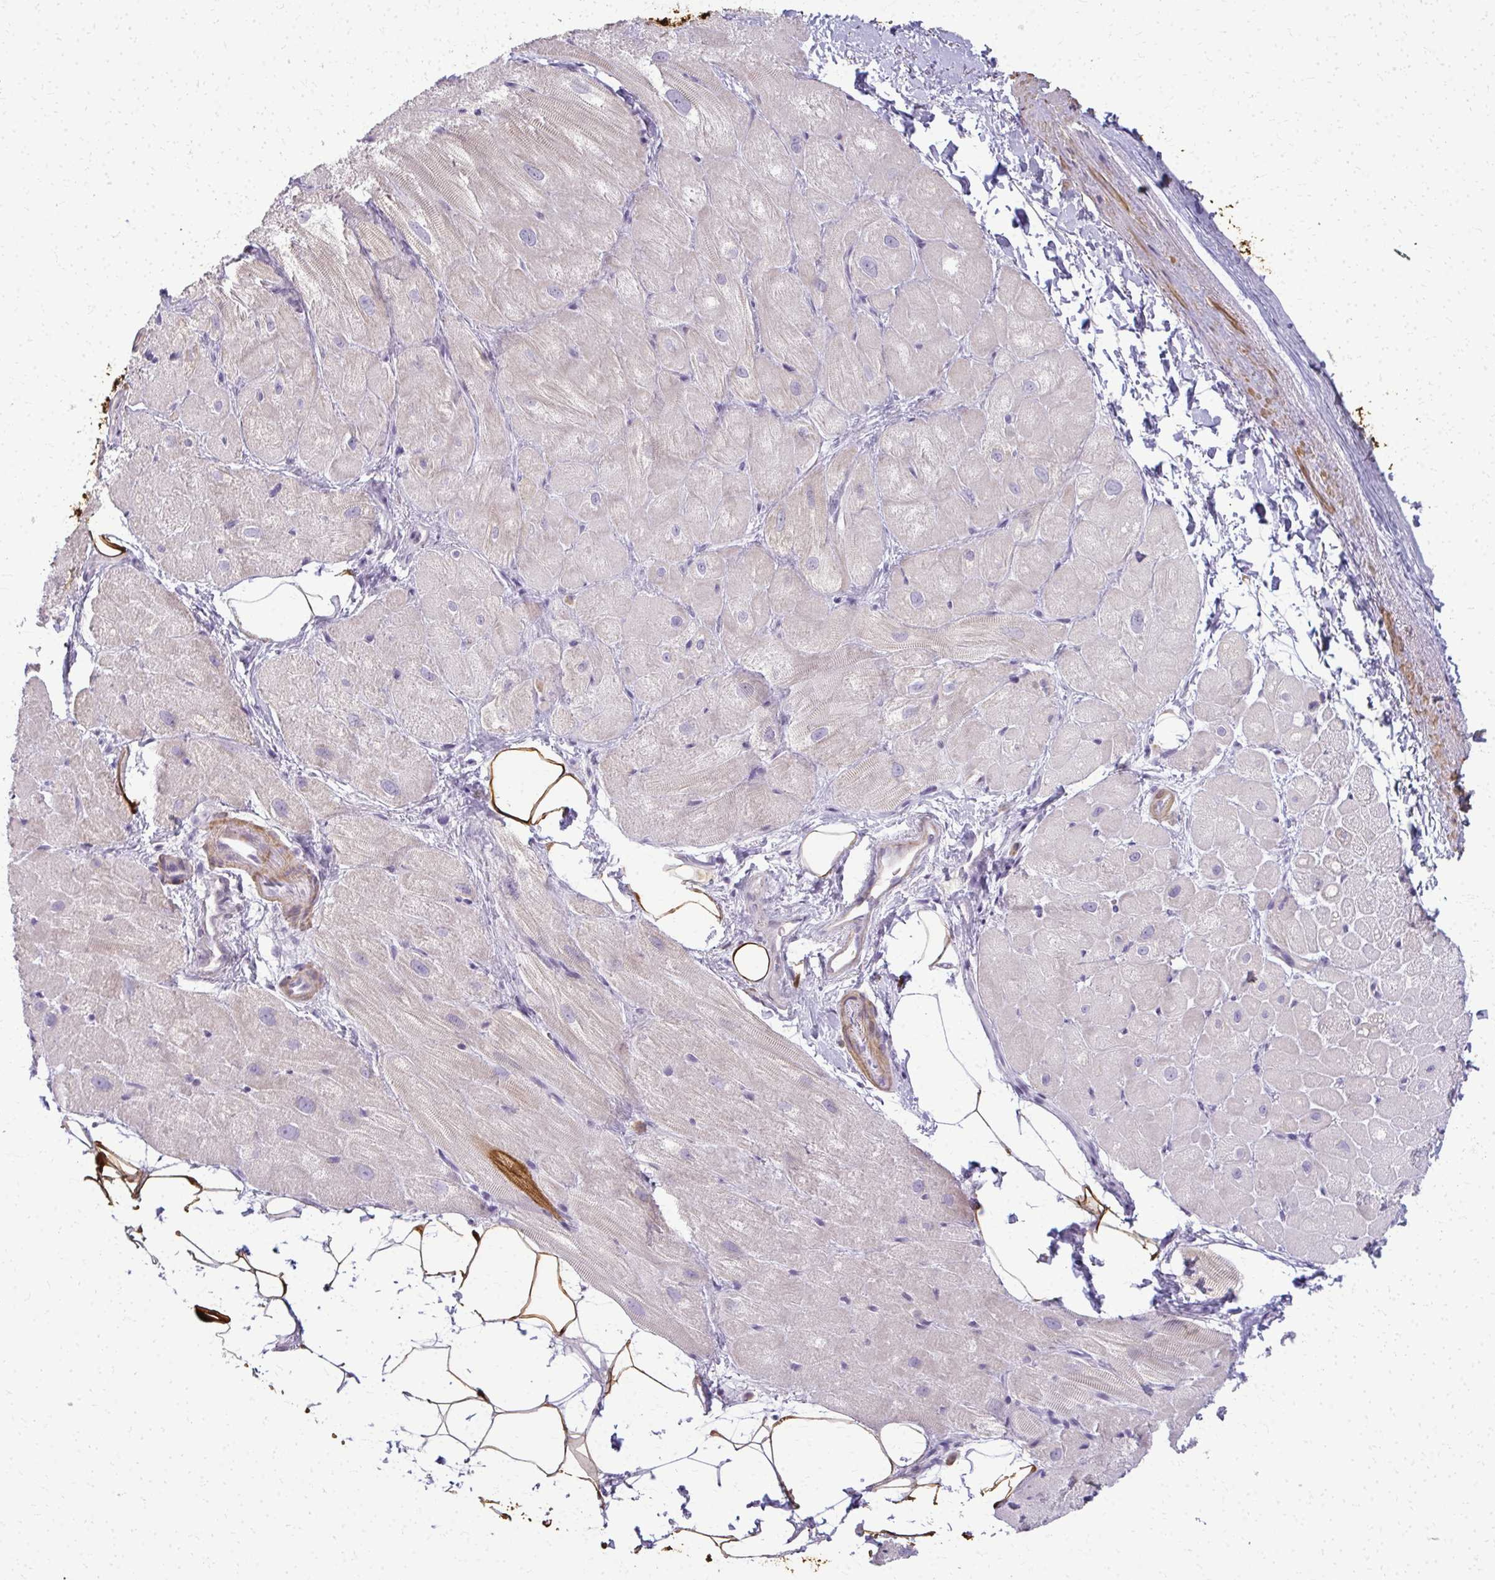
{"staining": {"intensity": "moderate", "quantity": "<25%", "location": "cytoplasmic/membranous"}, "tissue": "heart muscle", "cell_type": "Cardiomyocytes", "image_type": "normal", "snomed": [{"axis": "morphology", "description": "Normal tissue, NOS"}, {"axis": "topography", "description": "Heart"}], "caption": "Cardiomyocytes reveal low levels of moderate cytoplasmic/membranous staining in approximately <25% of cells in unremarkable heart muscle.", "gene": "CA3", "patient": {"sex": "male", "age": 62}}